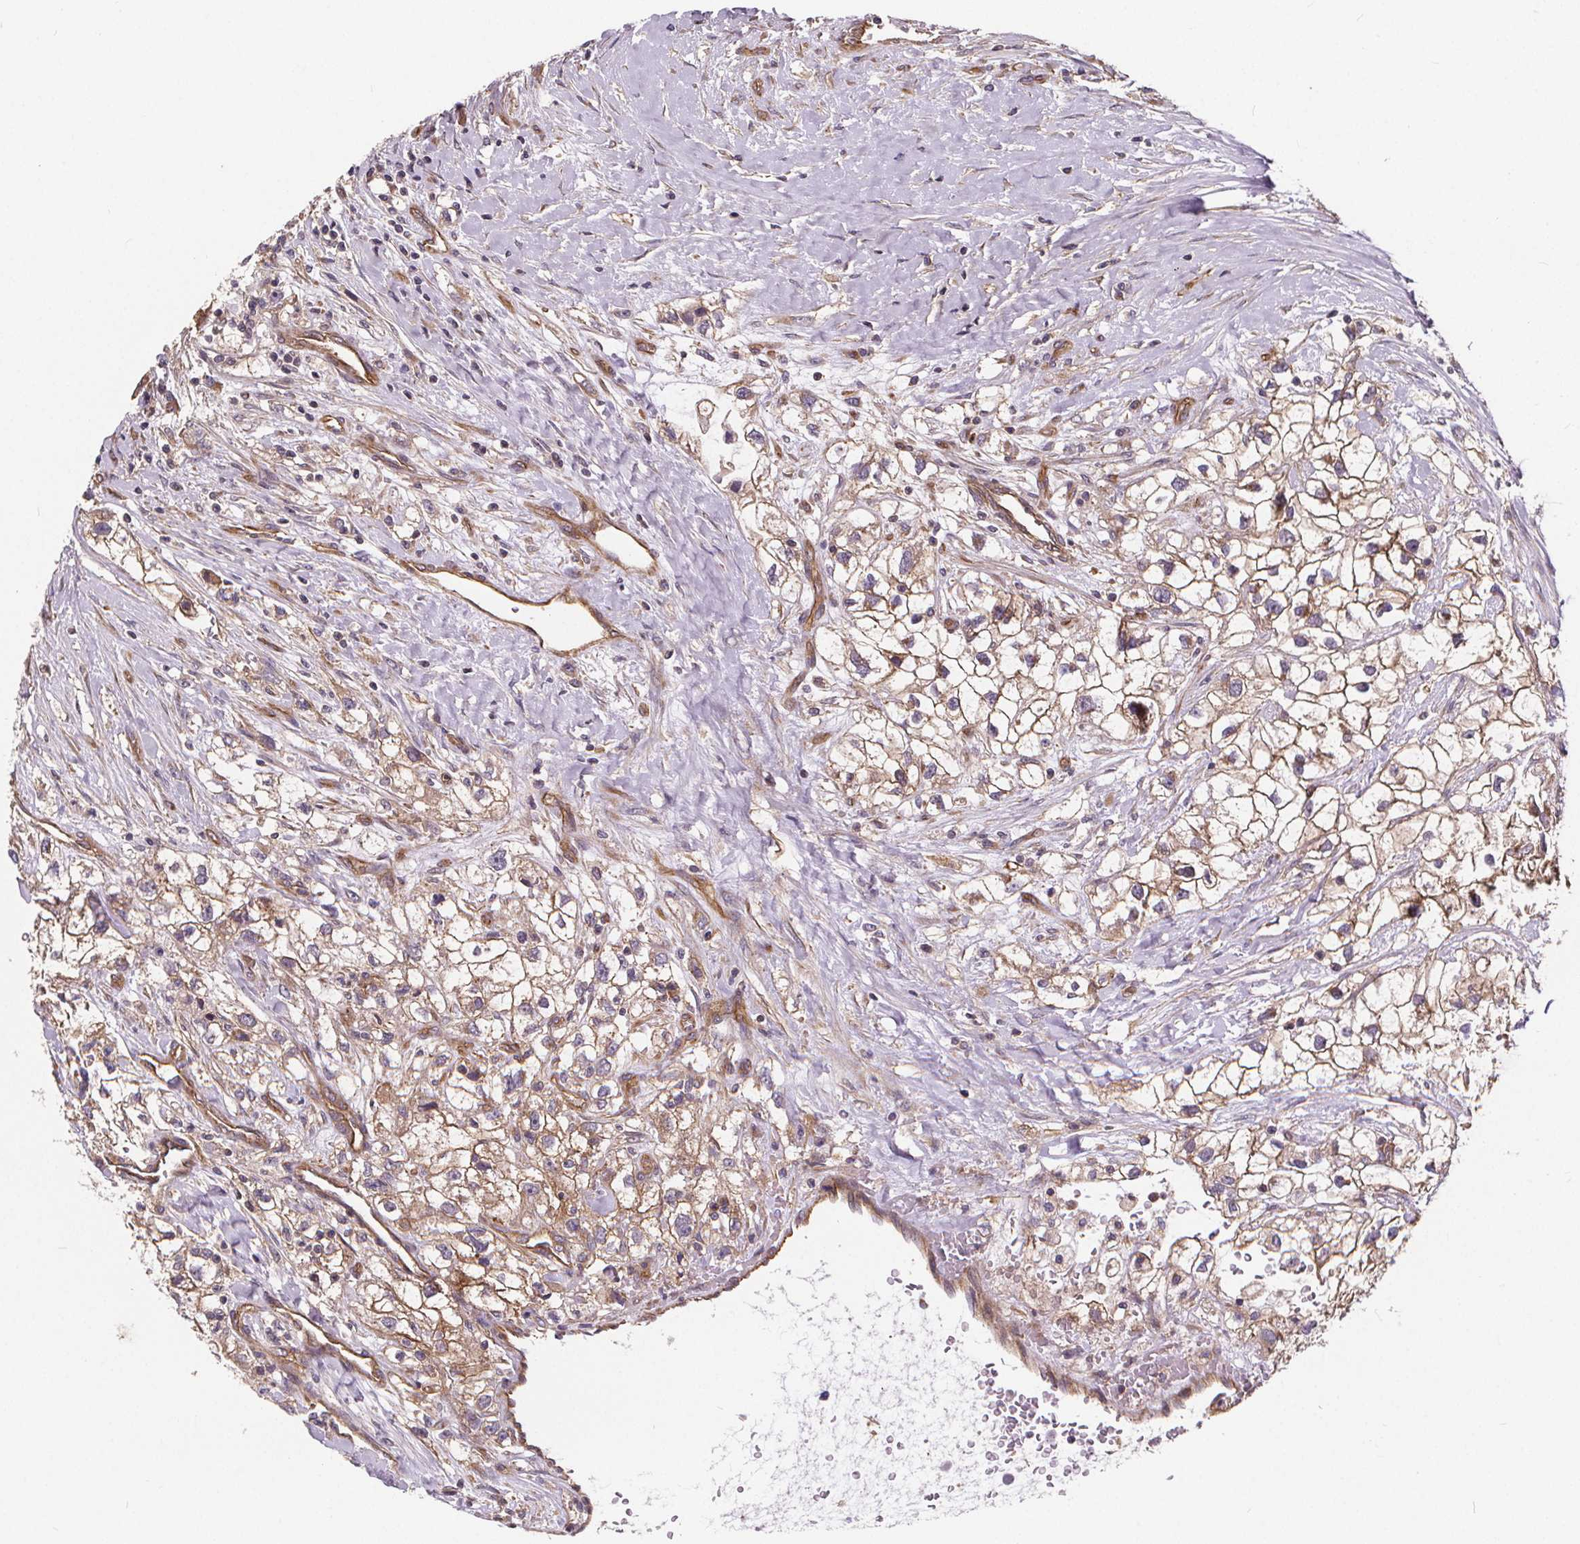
{"staining": {"intensity": "moderate", "quantity": ">75%", "location": "cytoplasmic/membranous"}, "tissue": "renal cancer", "cell_type": "Tumor cells", "image_type": "cancer", "snomed": [{"axis": "morphology", "description": "Adenocarcinoma, NOS"}, {"axis": "topography", "description": "Kidney"}], "caption": "The micrograph exhibits a brown stain indicating the presence of a protein in the cytoplasmic/membranous of tumor cells in renal cancer (adenocarcinoma). Ihc stains the protein of interest in brown and the nuclei are stained blue.", "gene": "CLINT1", "patient": {"sex": "male", "age": 59}}